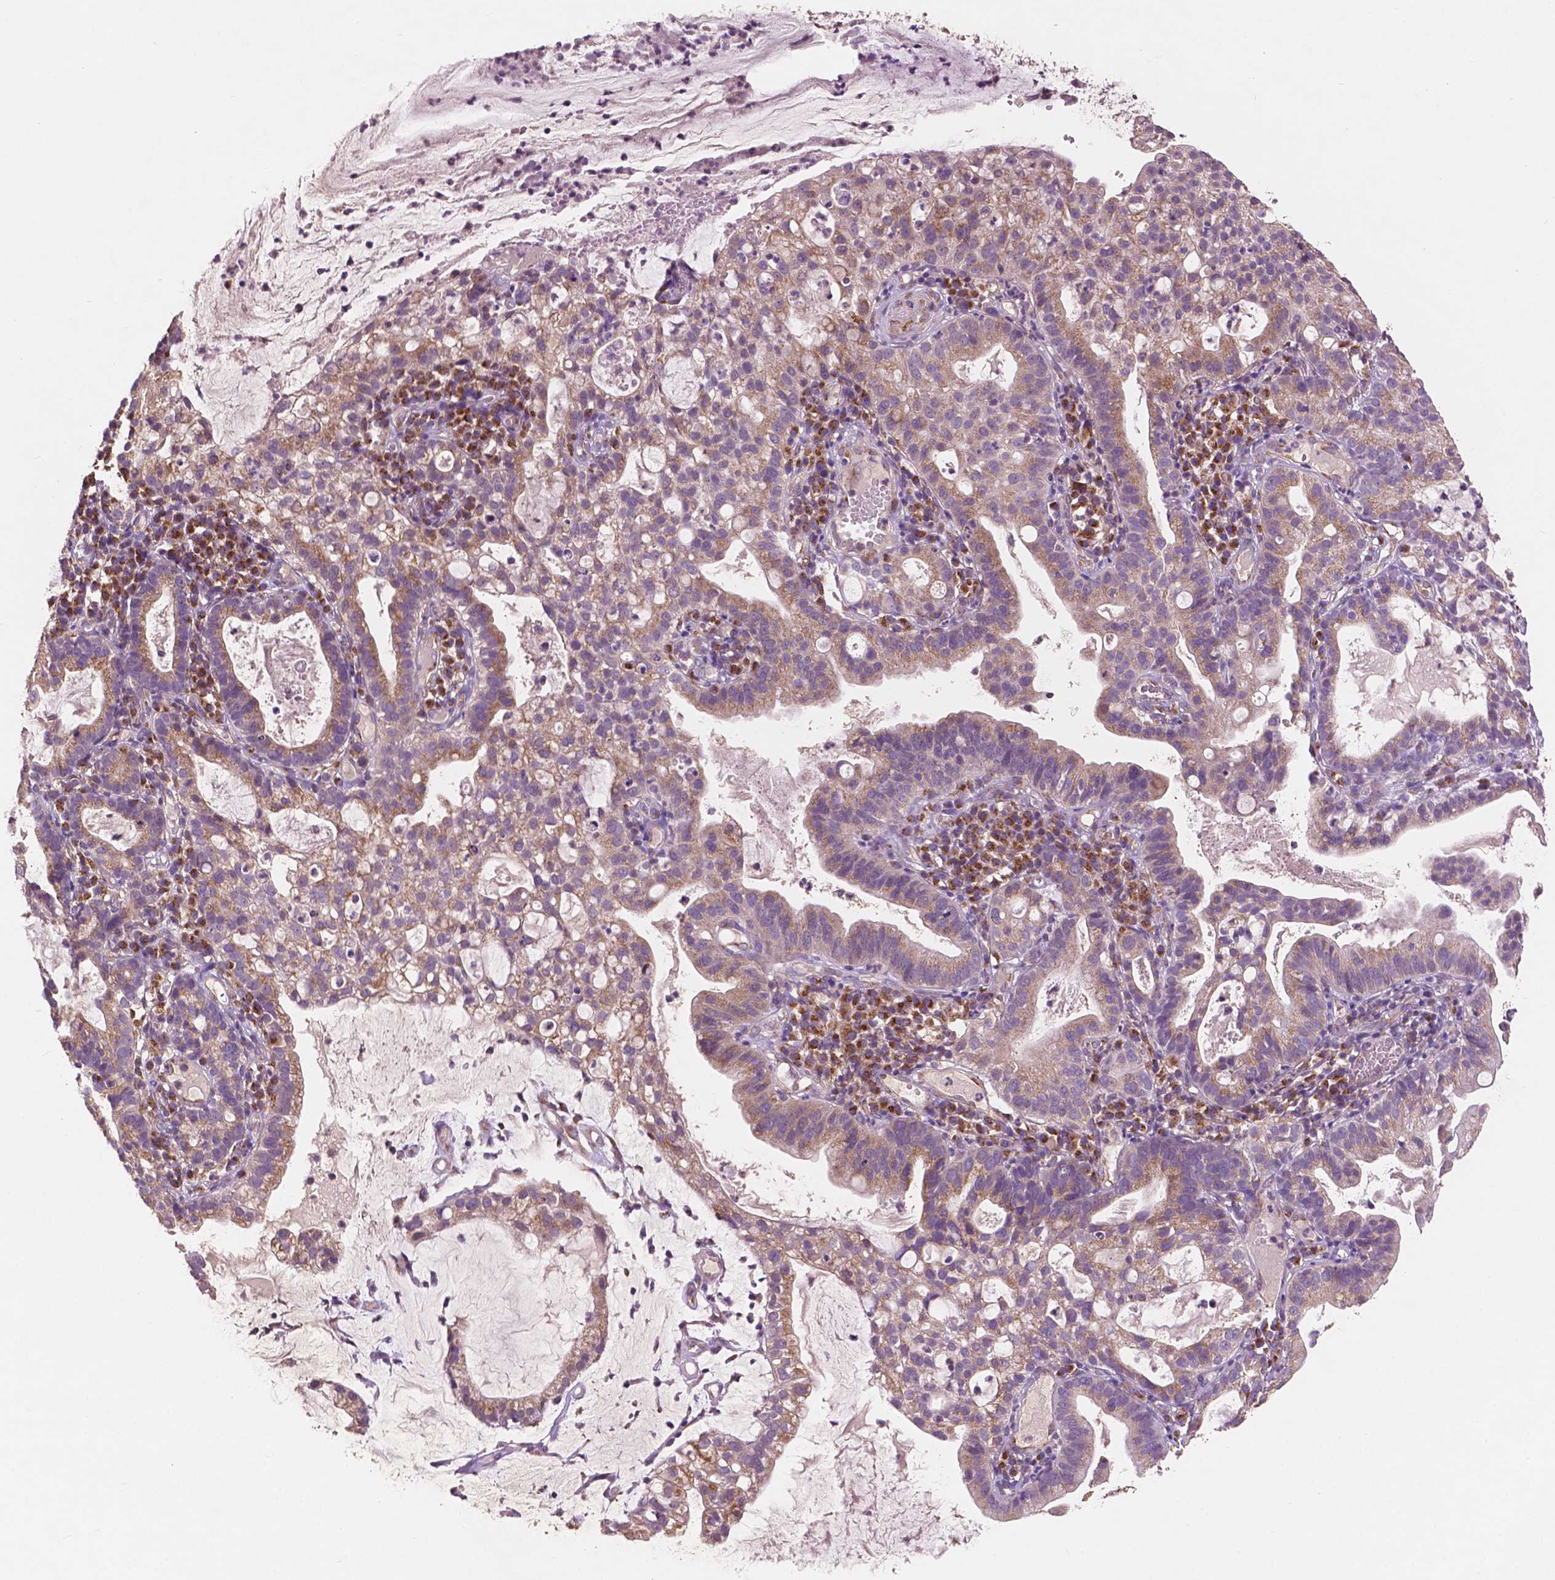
{"staining": {"intensity": "moderate", "quantity": ">75%", "location": "cytoplasmic/membranous"}, "tissue": "cervical cancer", "cell_type": "Tumor cells", "image_type": "cancer", "snomed": [{"axis": "morphology", "description": "Adenocarcinoma, NOS"}, {"axis": "topography", "description": "Cervix"}], "caption": "There is medium levels of moderate cytoplasmic/membranous positivity in tumor cells of cervical adenocarcinoma, as demonstrated by immunohistochemical staining (brown color).", "gene": "CHPT1", "patient": {"sex": "female", "age": 41}}